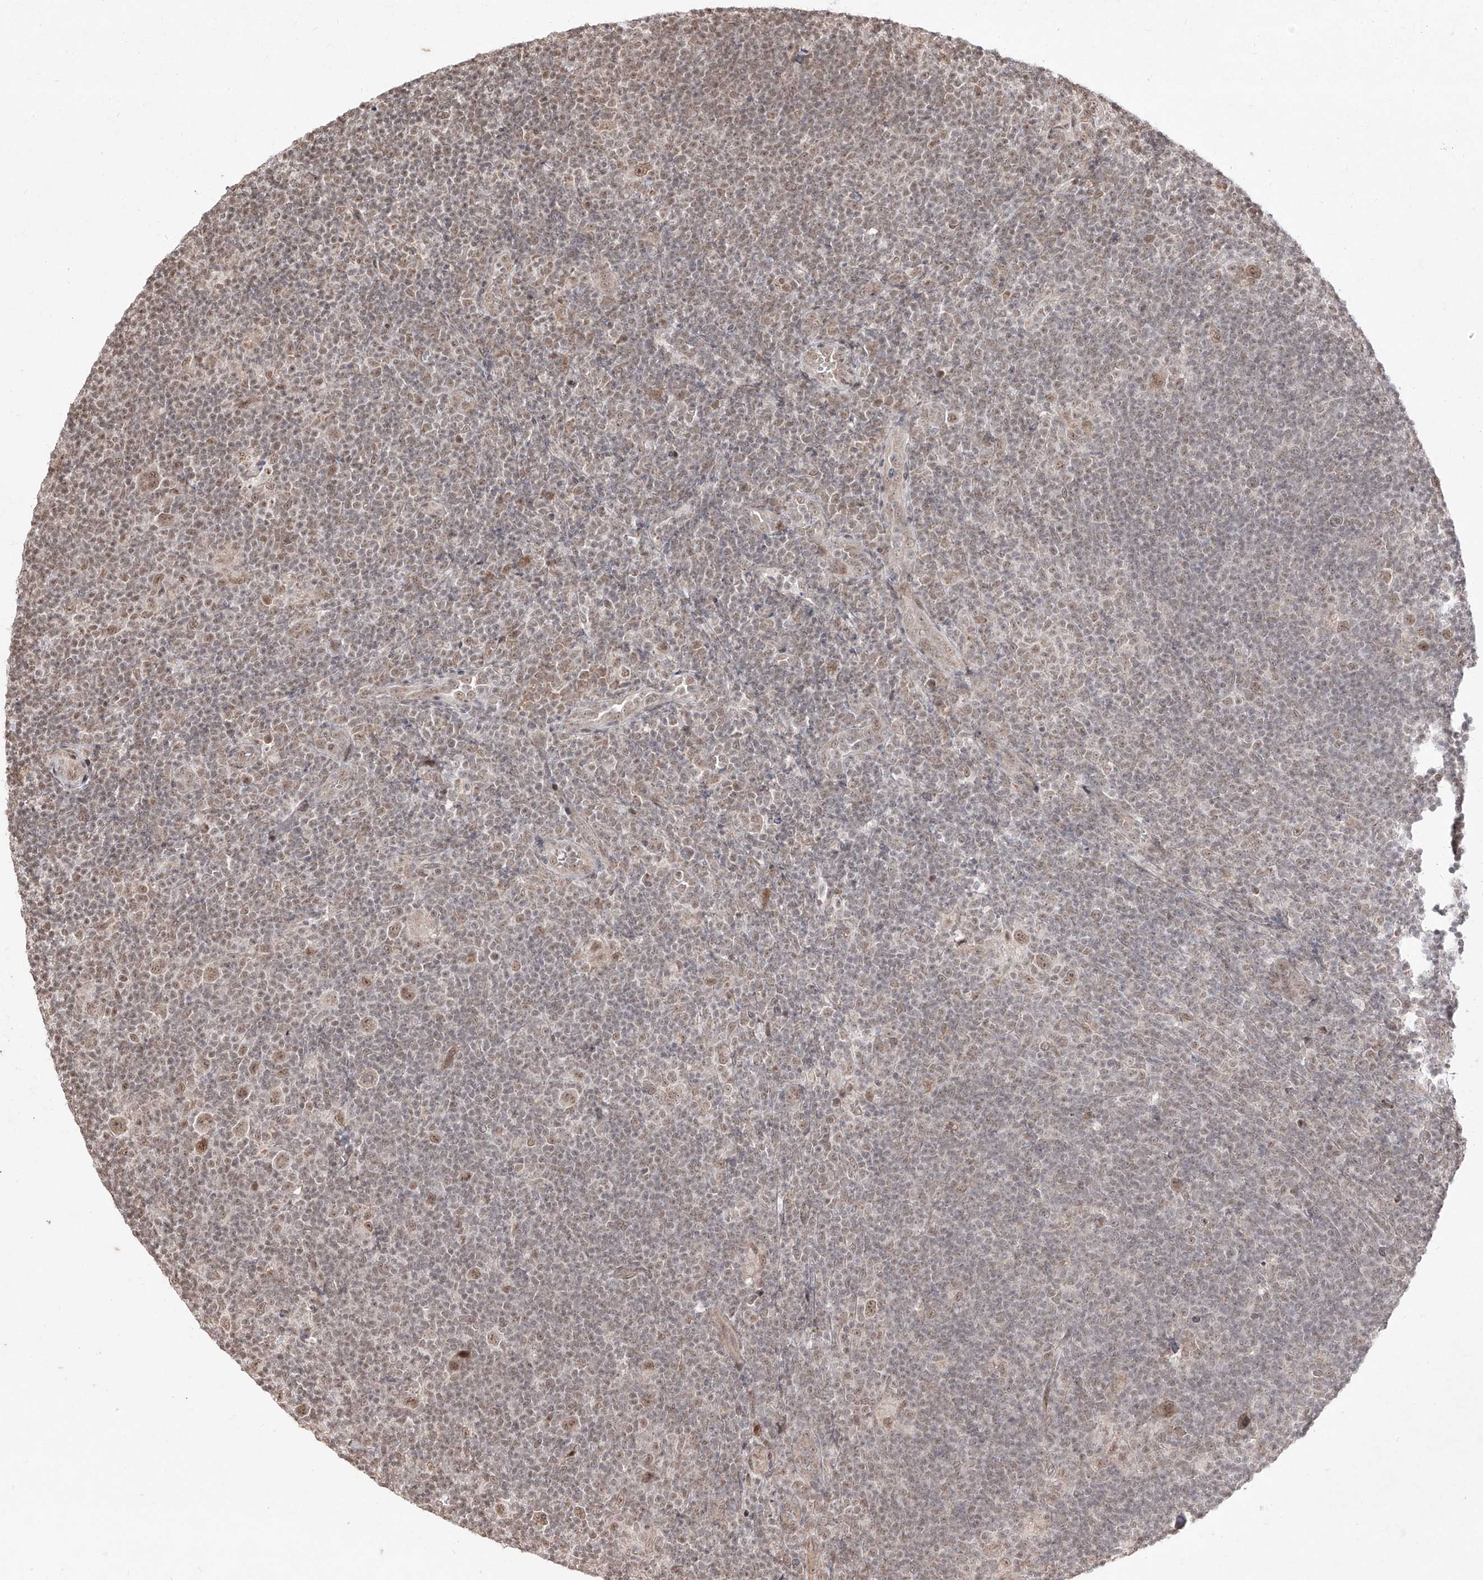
{"staining": {"intensity": "weak", "quantity": ">75%", "location": "nuclear"}, "tissue": "lymphoma", "cell_type": "Tumor cells", "image_type": "cancer", "snomed": [{"axis": "morphology", "description": "Hodgkin's disease, NOS"}, {"axis": "topography", "description": "Lymph node"}], "caption": "Lymphoma tissue shows weak nuclear staining in about >75% of tumor cells, visualized by immunohistochemistry.", "gene": "SNRNP27", "patient": {"sex": "female", "age": 57}}